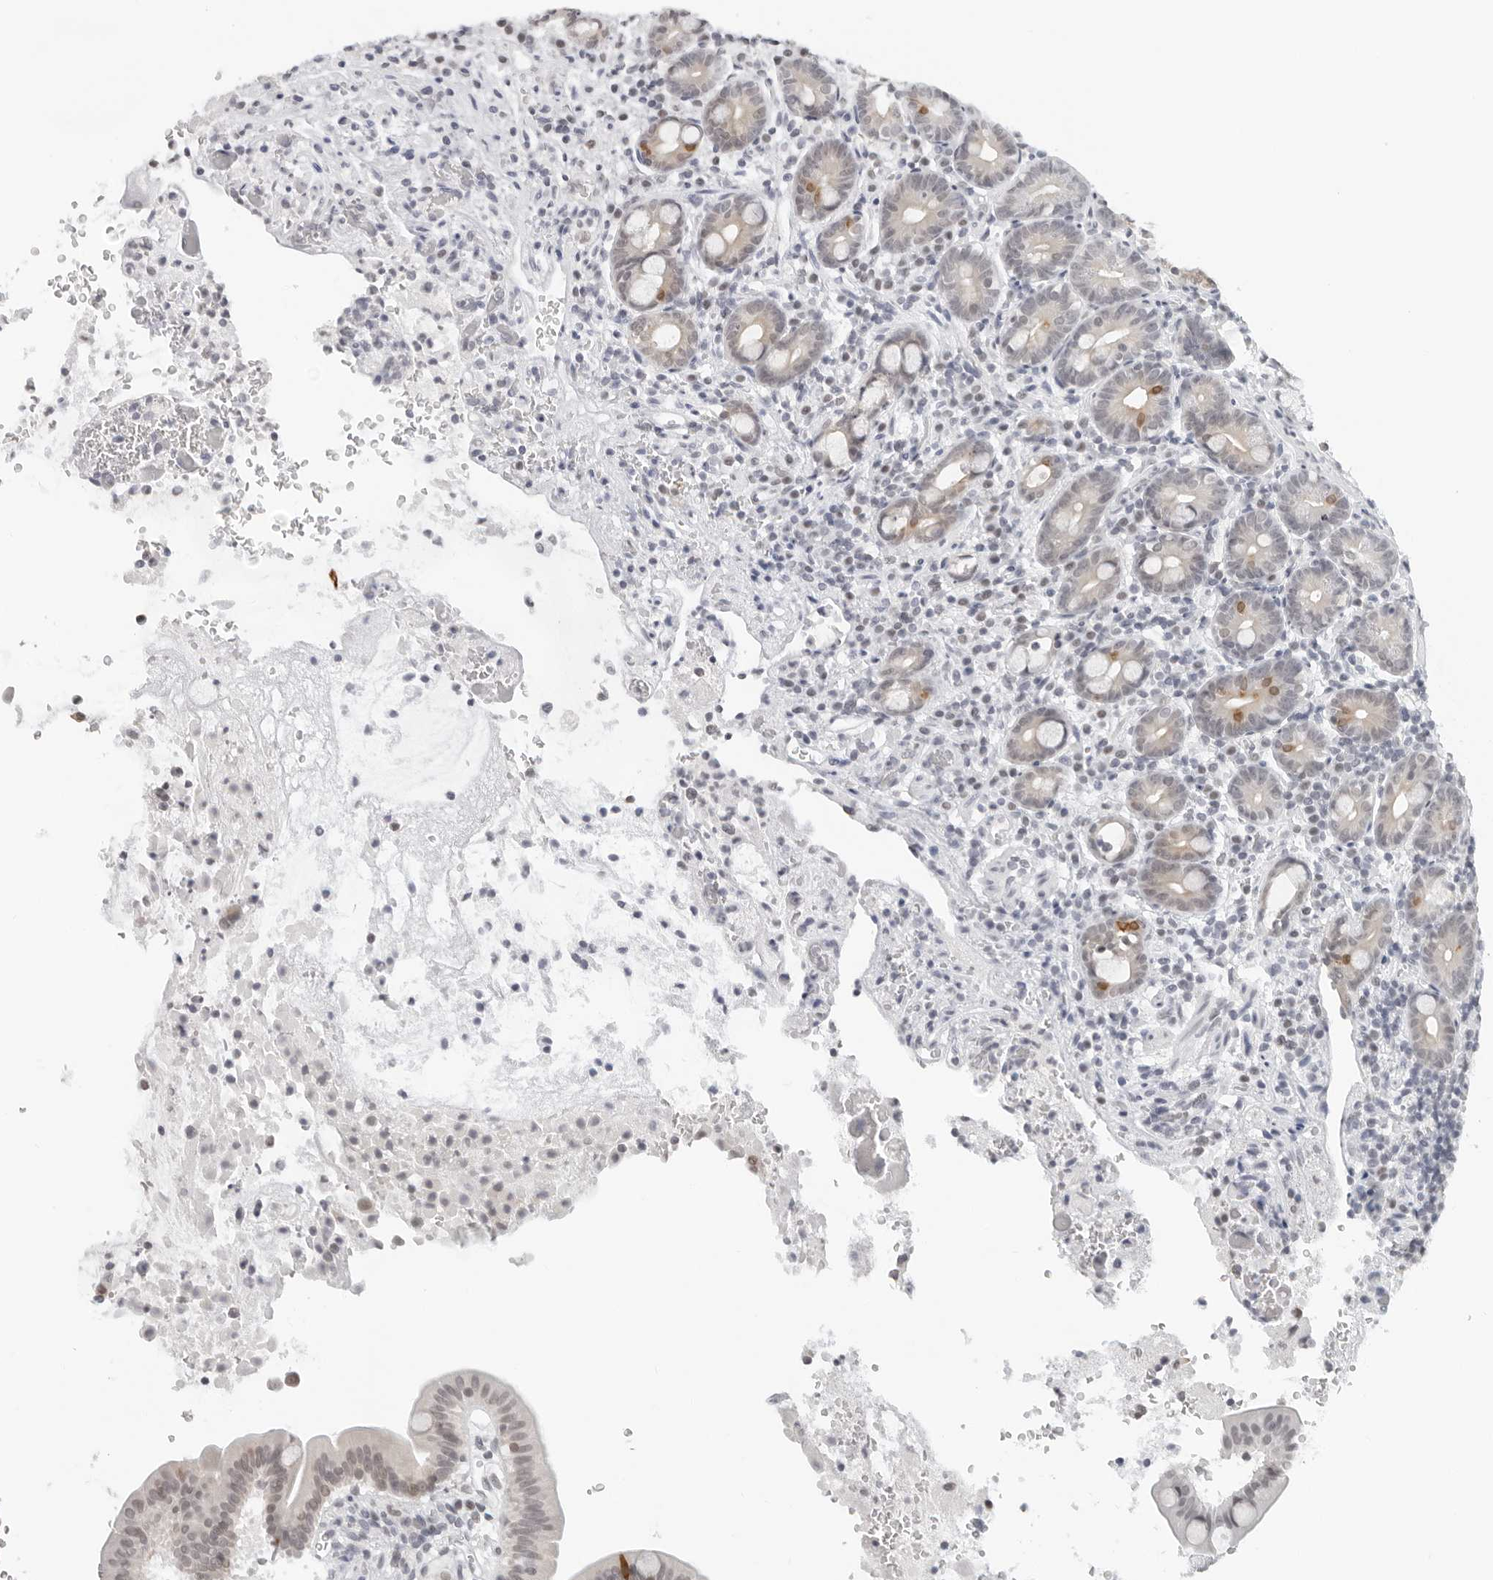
{"staining": {"intensity": "moderate", "quantity": "<25%", "location": "cytoplasmic/membranous"}, "tissue": "duodenum", "cell_type": "Glandular cells", "image_type": "normal", "snomed": [{"axis": "morphology", "description": "Normal tissue, NOS"}, {"axis": "topography", "description": "Duodenum"}], "caption": "Human duodenum stained with a brown dye reveals moderate cytoplasmic/membranous positive expression in about <25% of glandular cells.", "gene": "FLG2", "patient": {"sex": "male", "age": 54}}